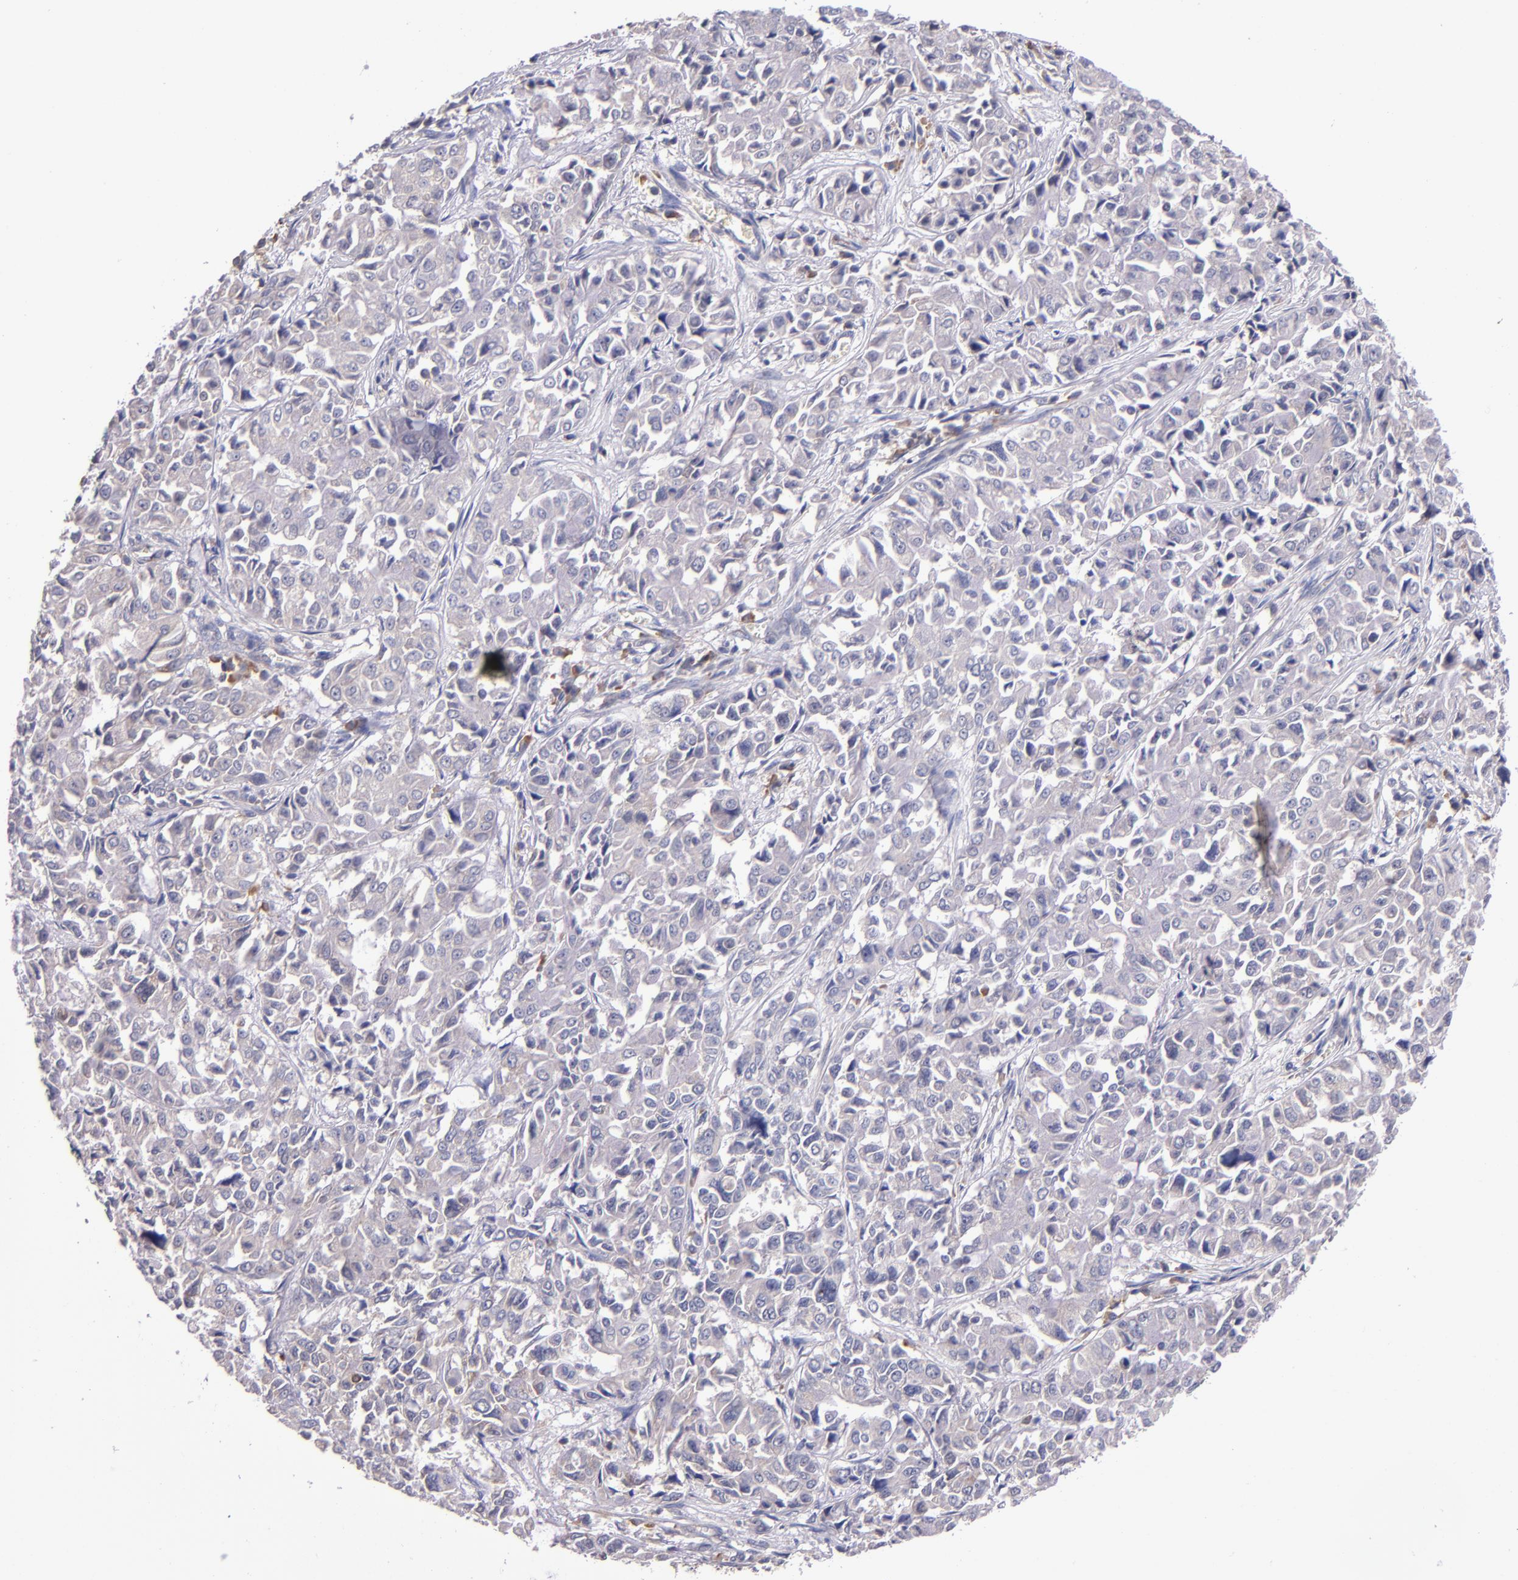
{"staining": {"intensity": "weak", "quantity": "25%-75%", "location": "cytoplasmic/membranous"}, "tissue": "pancreatic cancer", "cell_type": "Tumor cells", "image_type": "cancer", "snomed": [{"axis": "morphology", "description": "Adenocarcinoma, NOS"}, {"axis": "topography", "description": "Pancreas"}], "caption": "Protein staining of pancreatic adenocarcinoma tissue exhibits weak cytoplasmic/membranous staining in about 25%-75% of tumor cells. The protein of interest is shown in brown color, while the nuclei are stained blue.", "gene": "EIF4ENIF1", "patient": {"sex": "female", "age": 52}}